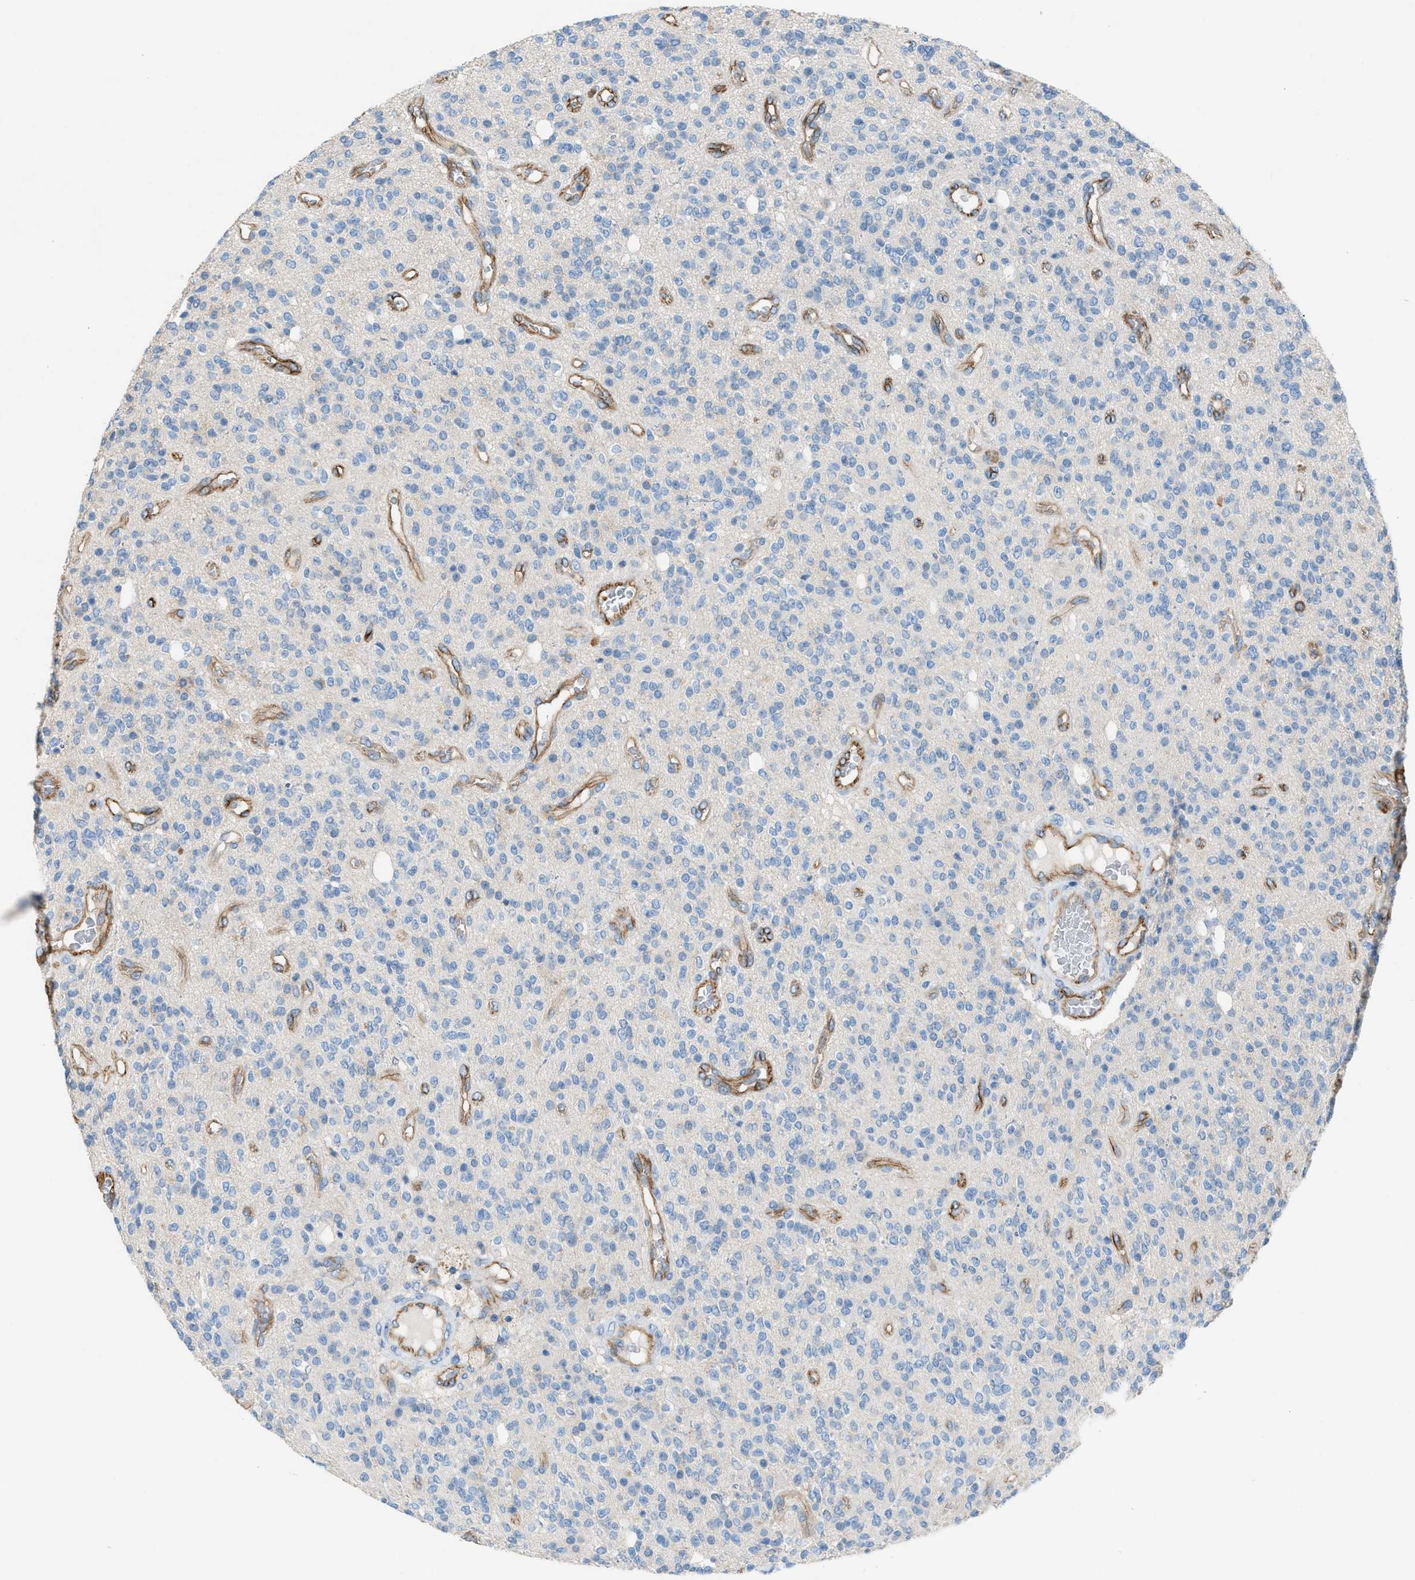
{"staining": {"intensity": "negative", "quantity": "none", "location": "none"}, "tissue": "glioma", "cell_type": "Tumor cells", "image_type": "cancer", "snomed": [{"axis": "morphology", "description": "Glioma, malignant, High grade"}, {"axis": "topography", "description": "Brain"}], "caption": "Human malignant glioma (high-grade) stained for a protein using immunohistochemistry reveals no expression in tumor cells.", "gene": "DYSF", "patient": {"sex": "male", "age": 34}}